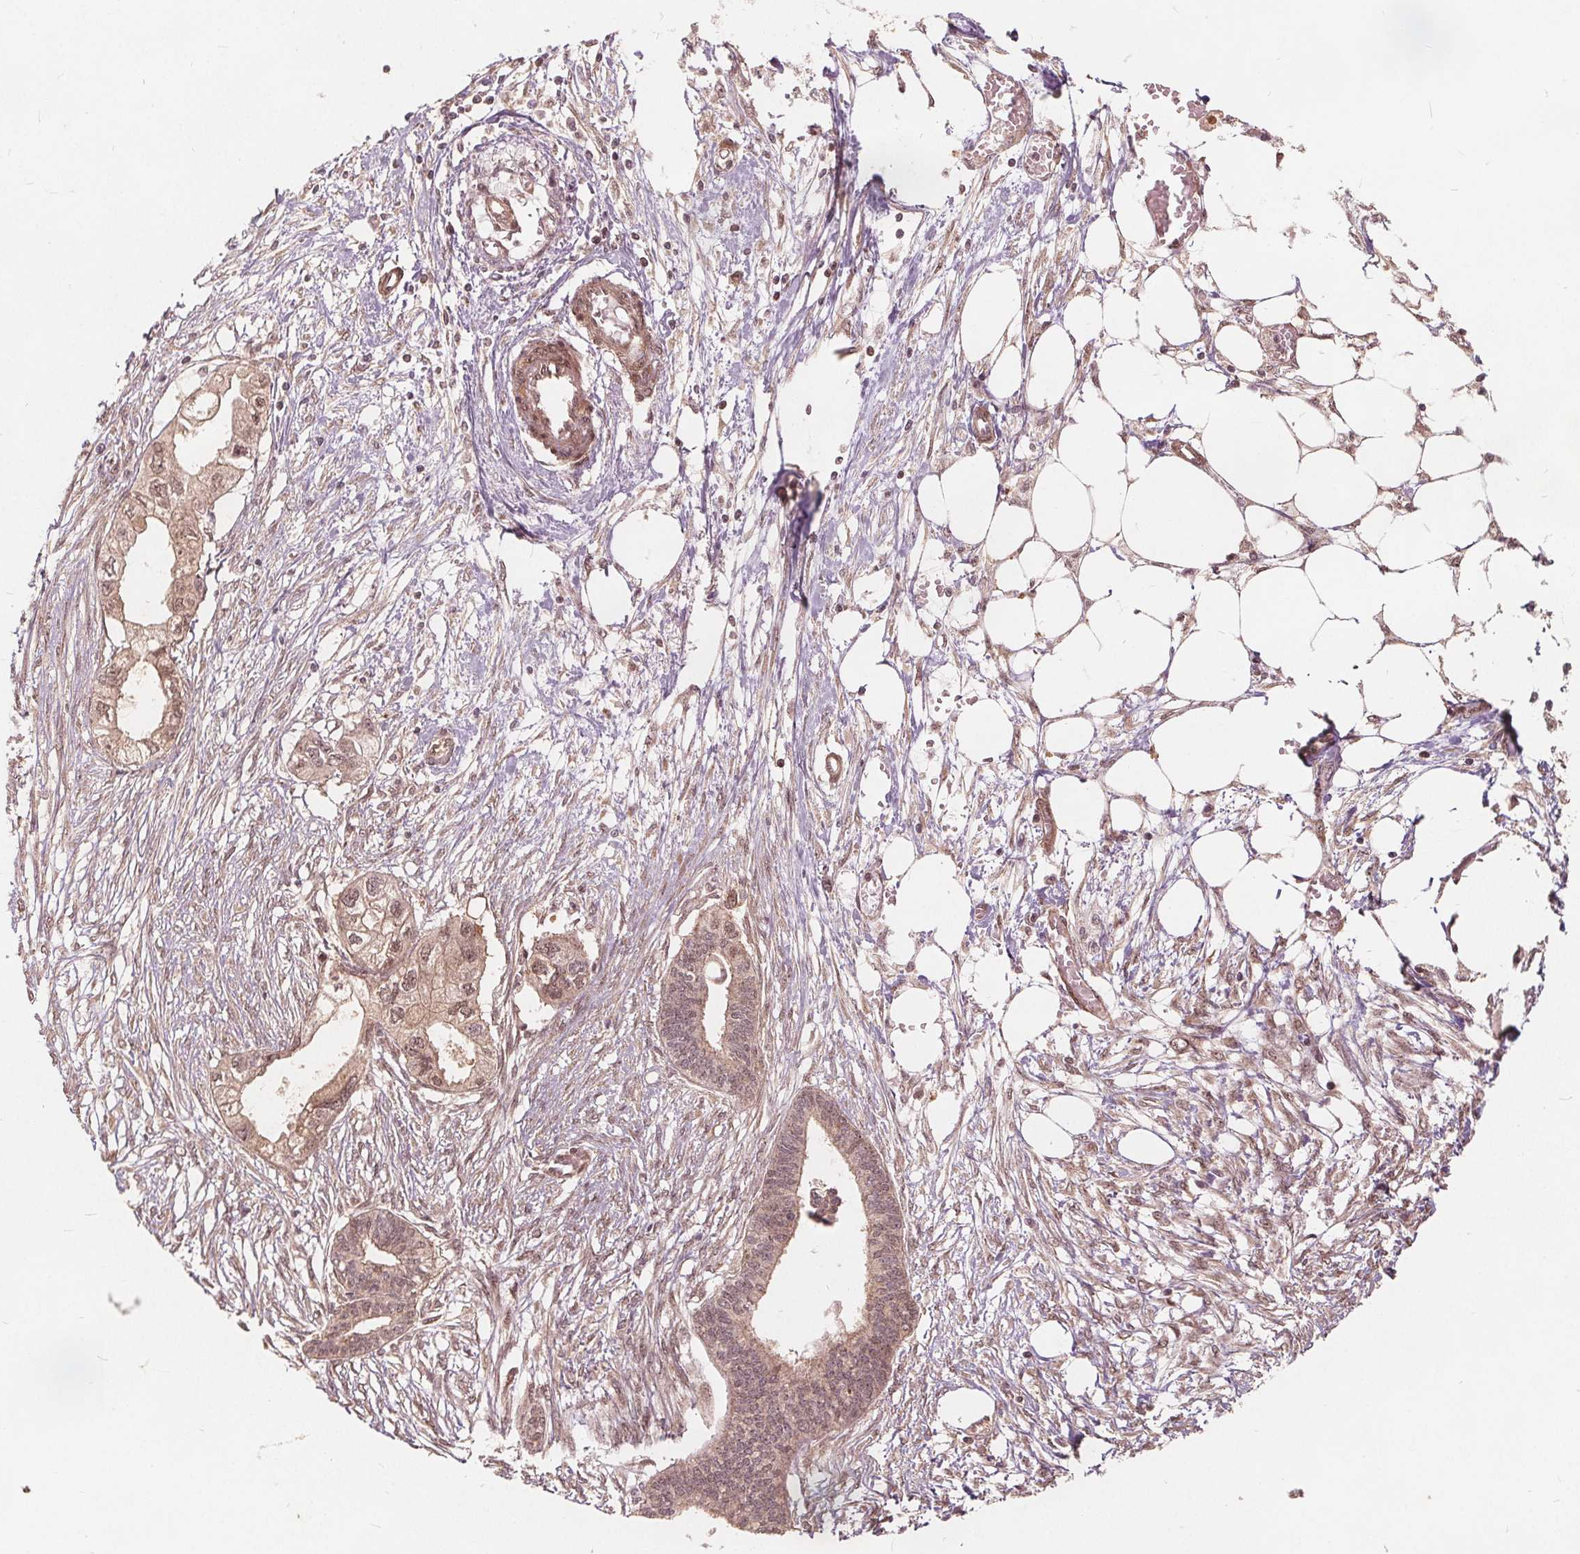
{"staining": {"intensity": "moderate", "quantity": ">75%", "location": "cytoplasmic/membranous,nuclear"}, "tissue": "endometrial cancer", "cell_type": "Tumor cells", "image_type": "cancer", "snomed": [{"axis": "morphology", "description": "Adenocarcinoma, NOS"}, {"axis": "morphology", "description": "Adenocarcinoma, metastatic, NOS"}, {"axis": "topography", "description": "Adipose tissue"}, {"axis": "topography", "description": "Endometrium"}], "caption": "Brown immunohistochemical staining in human endometrial metastatic adenocarcinoma displays moderate cytoplasmic/membranous and nuclear staining in about >75% of tumor cells. (IHC, brightfield microscopy, high magnification).", "gene": "PPP1CB", "patient": {"sex": "female", "age": 67}}